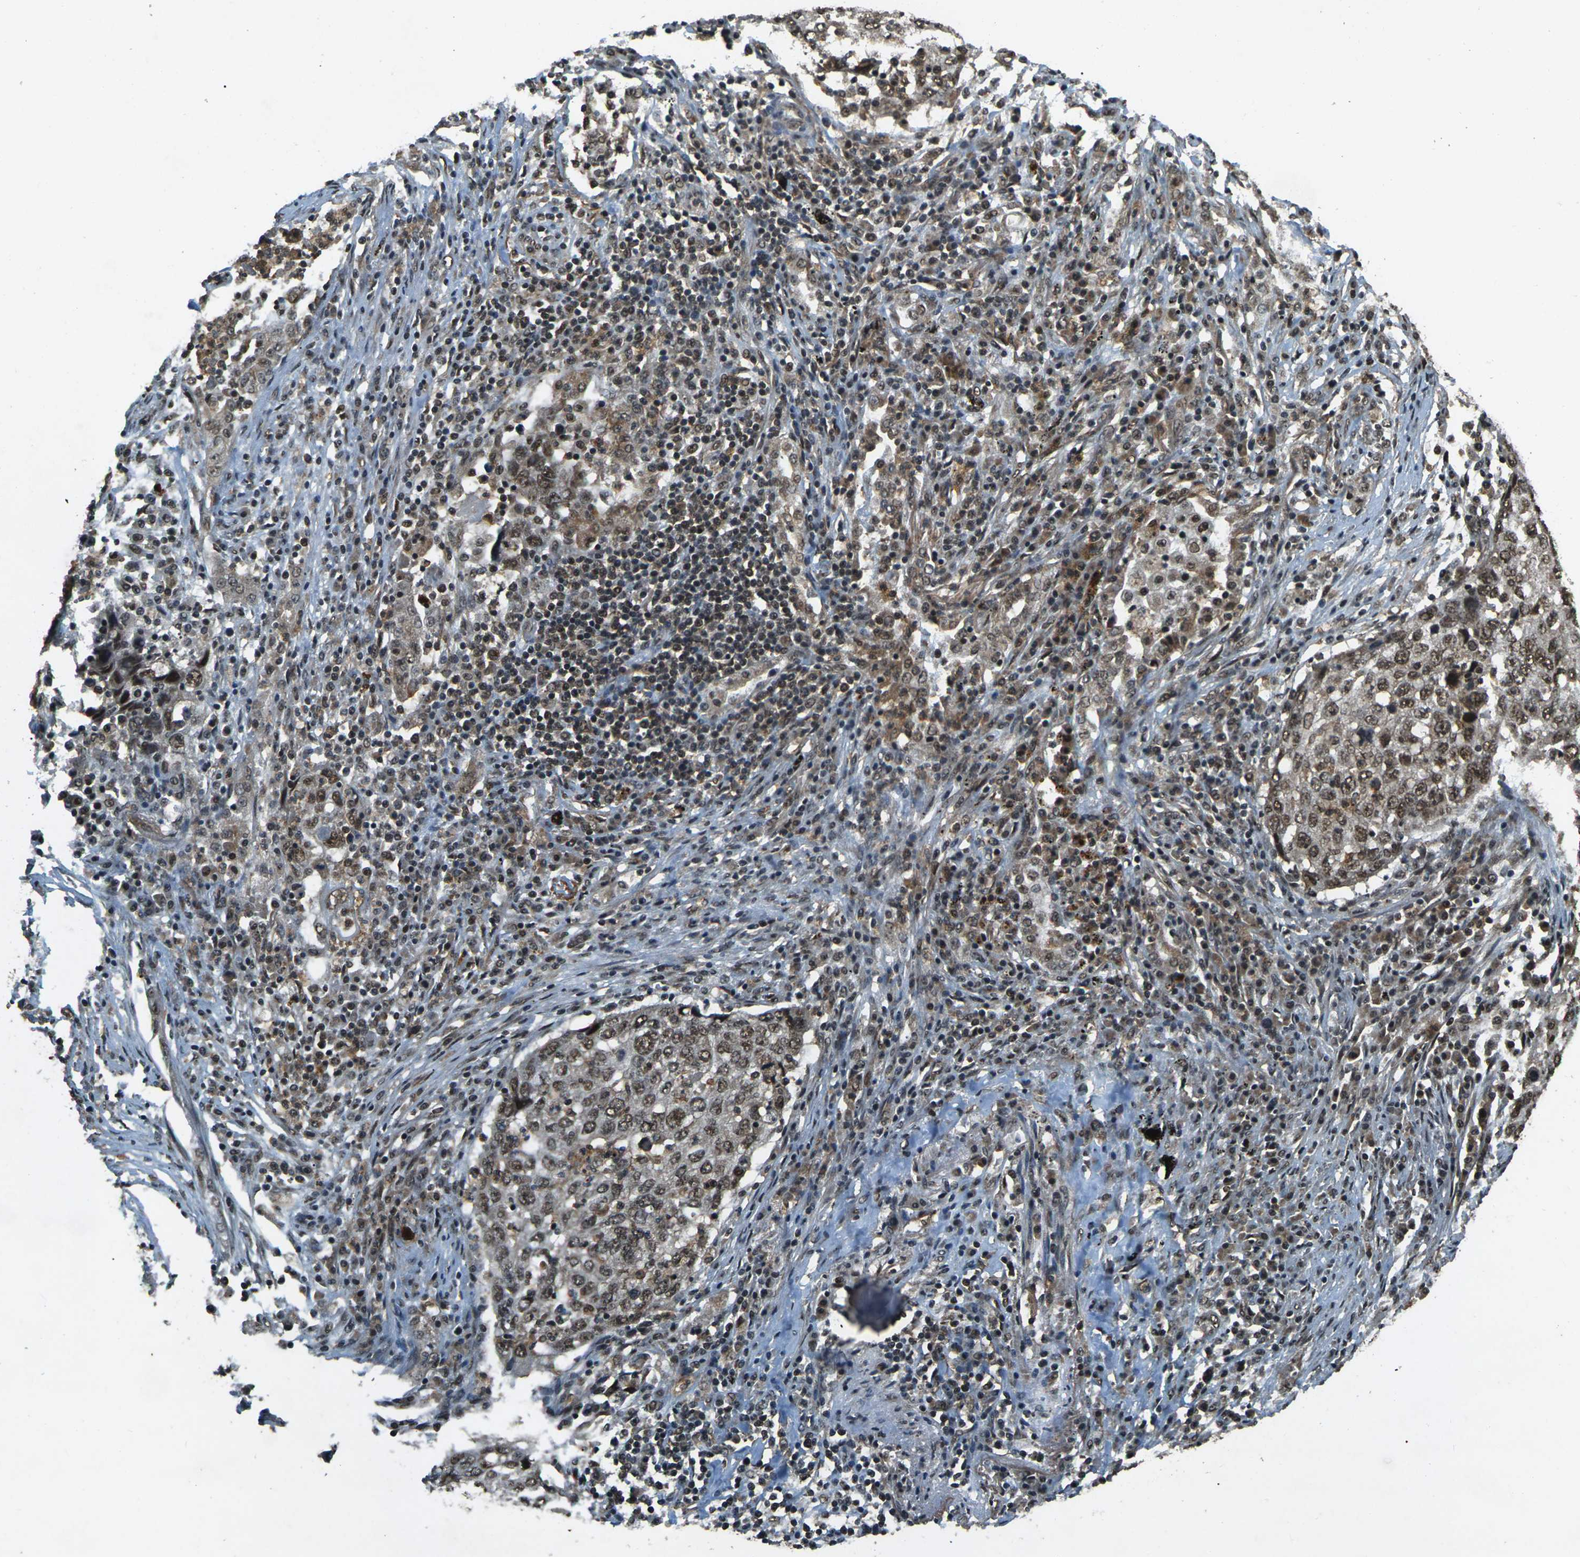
{"staining": {"intensity": "moderate", "quantity": ">75%", "location": "nuclear"}, "tissue": "lung cancer", "cell_type": "Tumor cells", "image_type": "cancer", "snomed": [{"axis": "morphology", "description": "Squamous cell carcinoma, NOS"}, {"axis": "topography", "description": "Lung"}], "caption": "Protein expression analysis of human lung squamous cell carcinoma reveals moderate nuclear positivity in about >75% of tumor cells. Using DAB (brown) and hematoxylin (blue) stains, captured at high magnification using brightfield microscopy.", "gene": "NR4A2", "patient": {"sex": "female", "age": 63}}